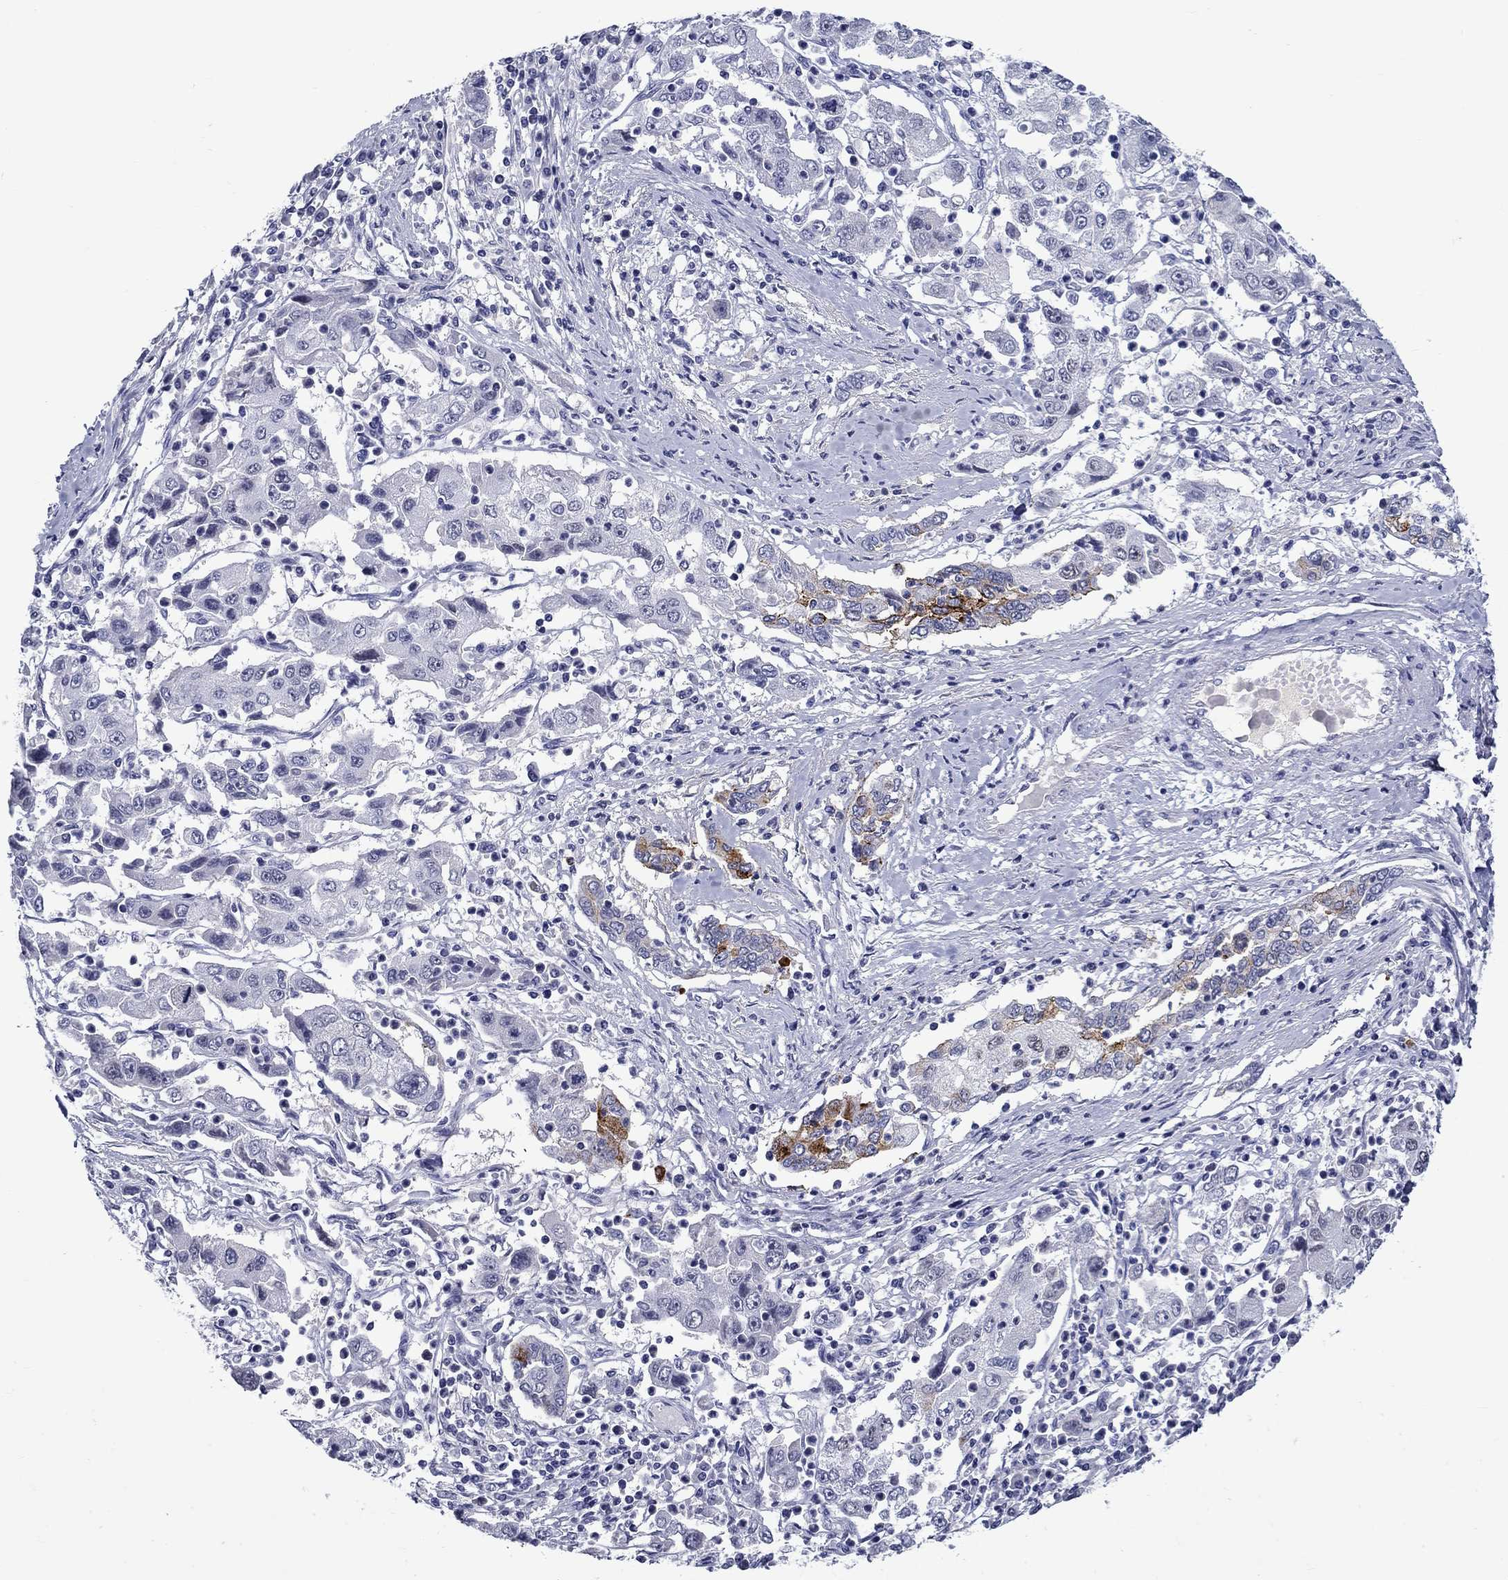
{"staining": {"intensity": "strong", "quantity": "<25%", "location": "cytoplasmic/membranous"}, "tissue": "cervical cancer", "cell_type": "Tumor cells", "image_type": "cancer", "snomed": [{"axis": "morphology", "description": "Squamous cell carcinoma, NOS"}, {"axis": "topography", "description": "Cervix"}], "caption": "Strong cytoplasmic/membranous protein positivity is seen in about <25% of tumor cells in squamous cell carcinoma (cervical). Immunohistochemistry (ihc) stains the protein in brown and the nuclei are stained blue.", "gene": "C4orf19", "patient": {"sex": "female", "age": 36}}